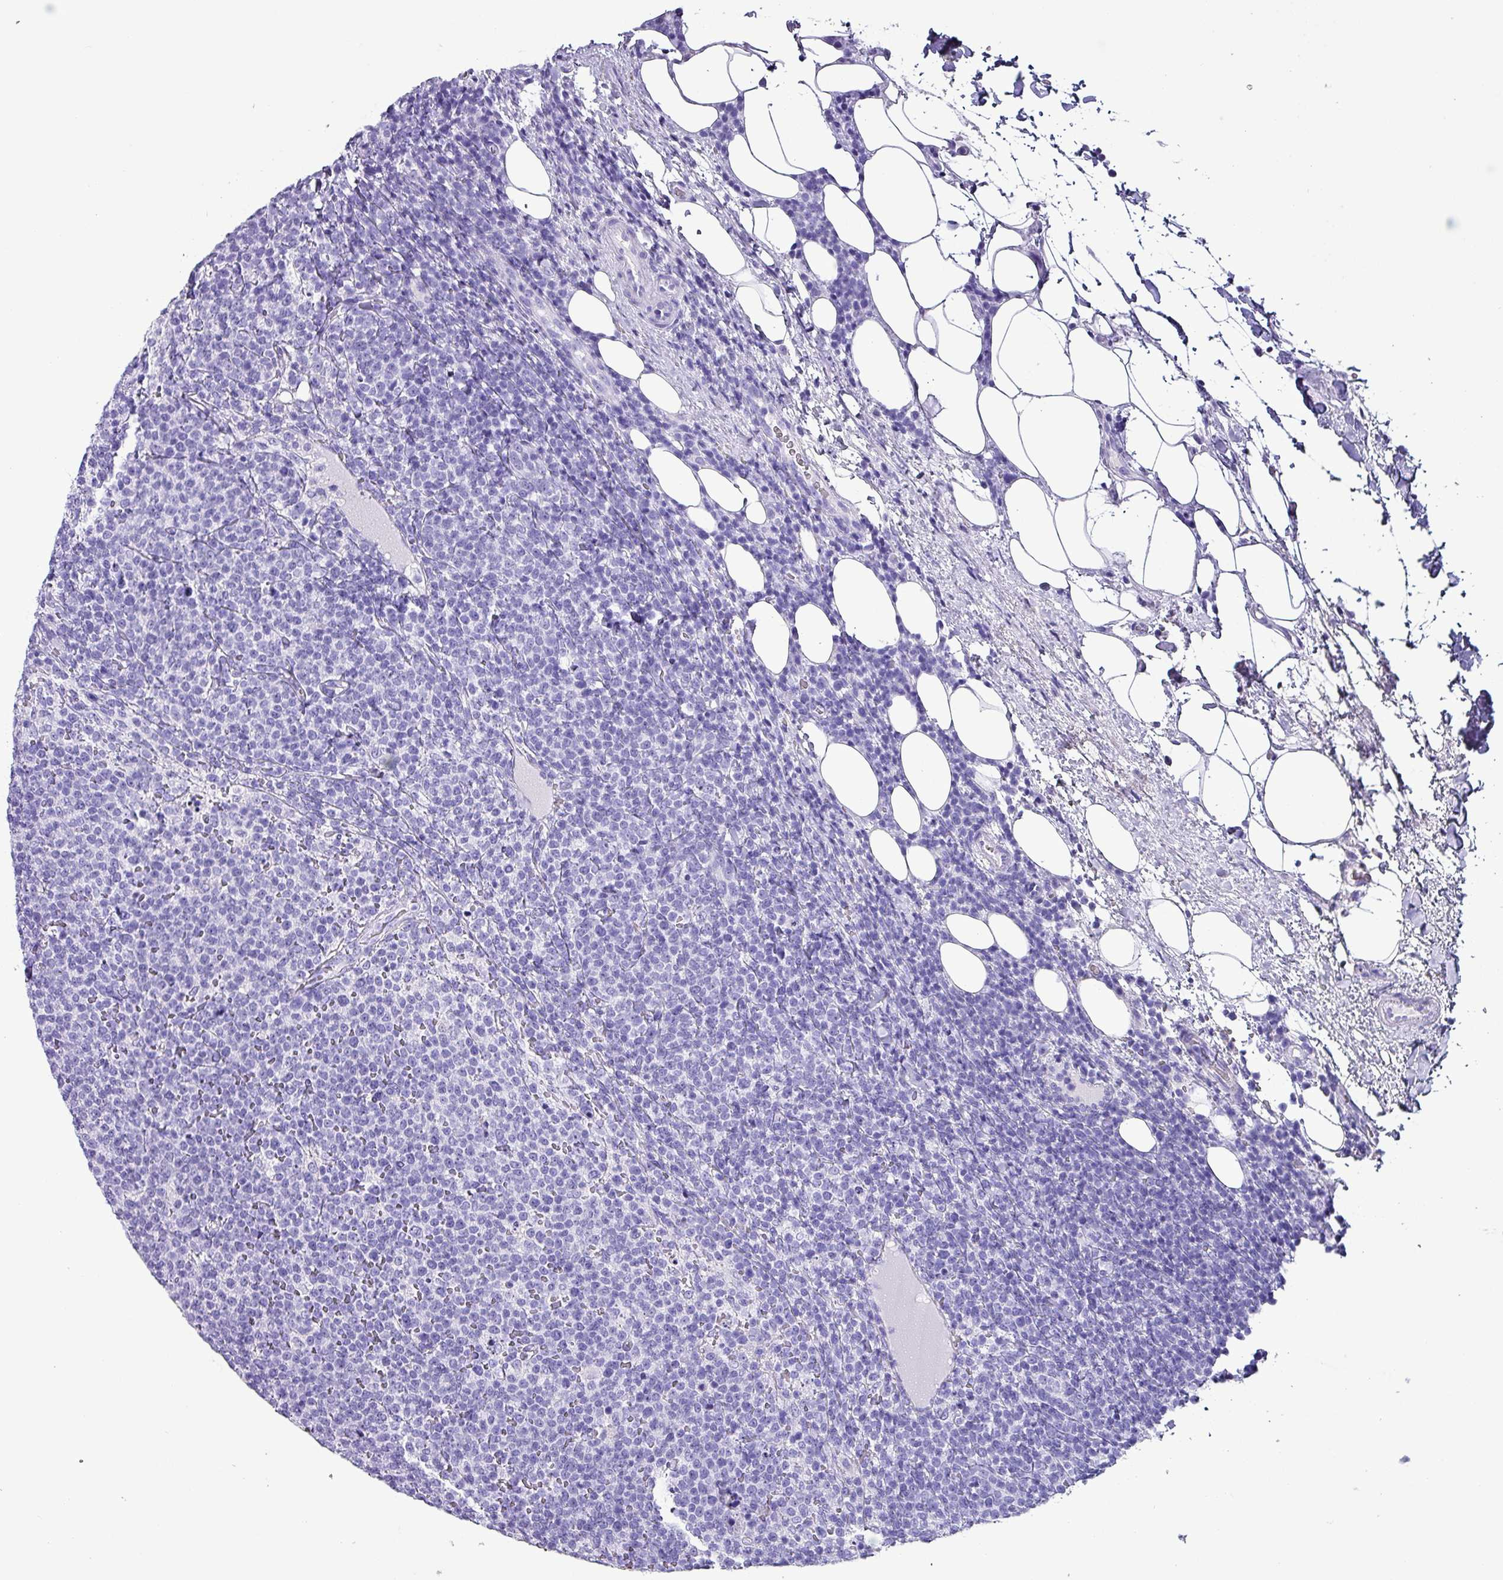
{"staining": {"intensity": "negative", "quantity": "none", "location": "none"}, "tissue": "lymphoma", "cell_type": "Tumor cells", "image_type": "cancer", "snomed": [{"axis": "morphology", "description": "Malignant lymphoma, non-Hodgkin's type, High grade"}, {"axis": "topography", "description": "Lymph node"}], "caption": "Immunohistochemistry of lymphoma displays no staining in tumor cells.", "gene": "KRT6C", "patient": {"sex": "male", "age": 61}}